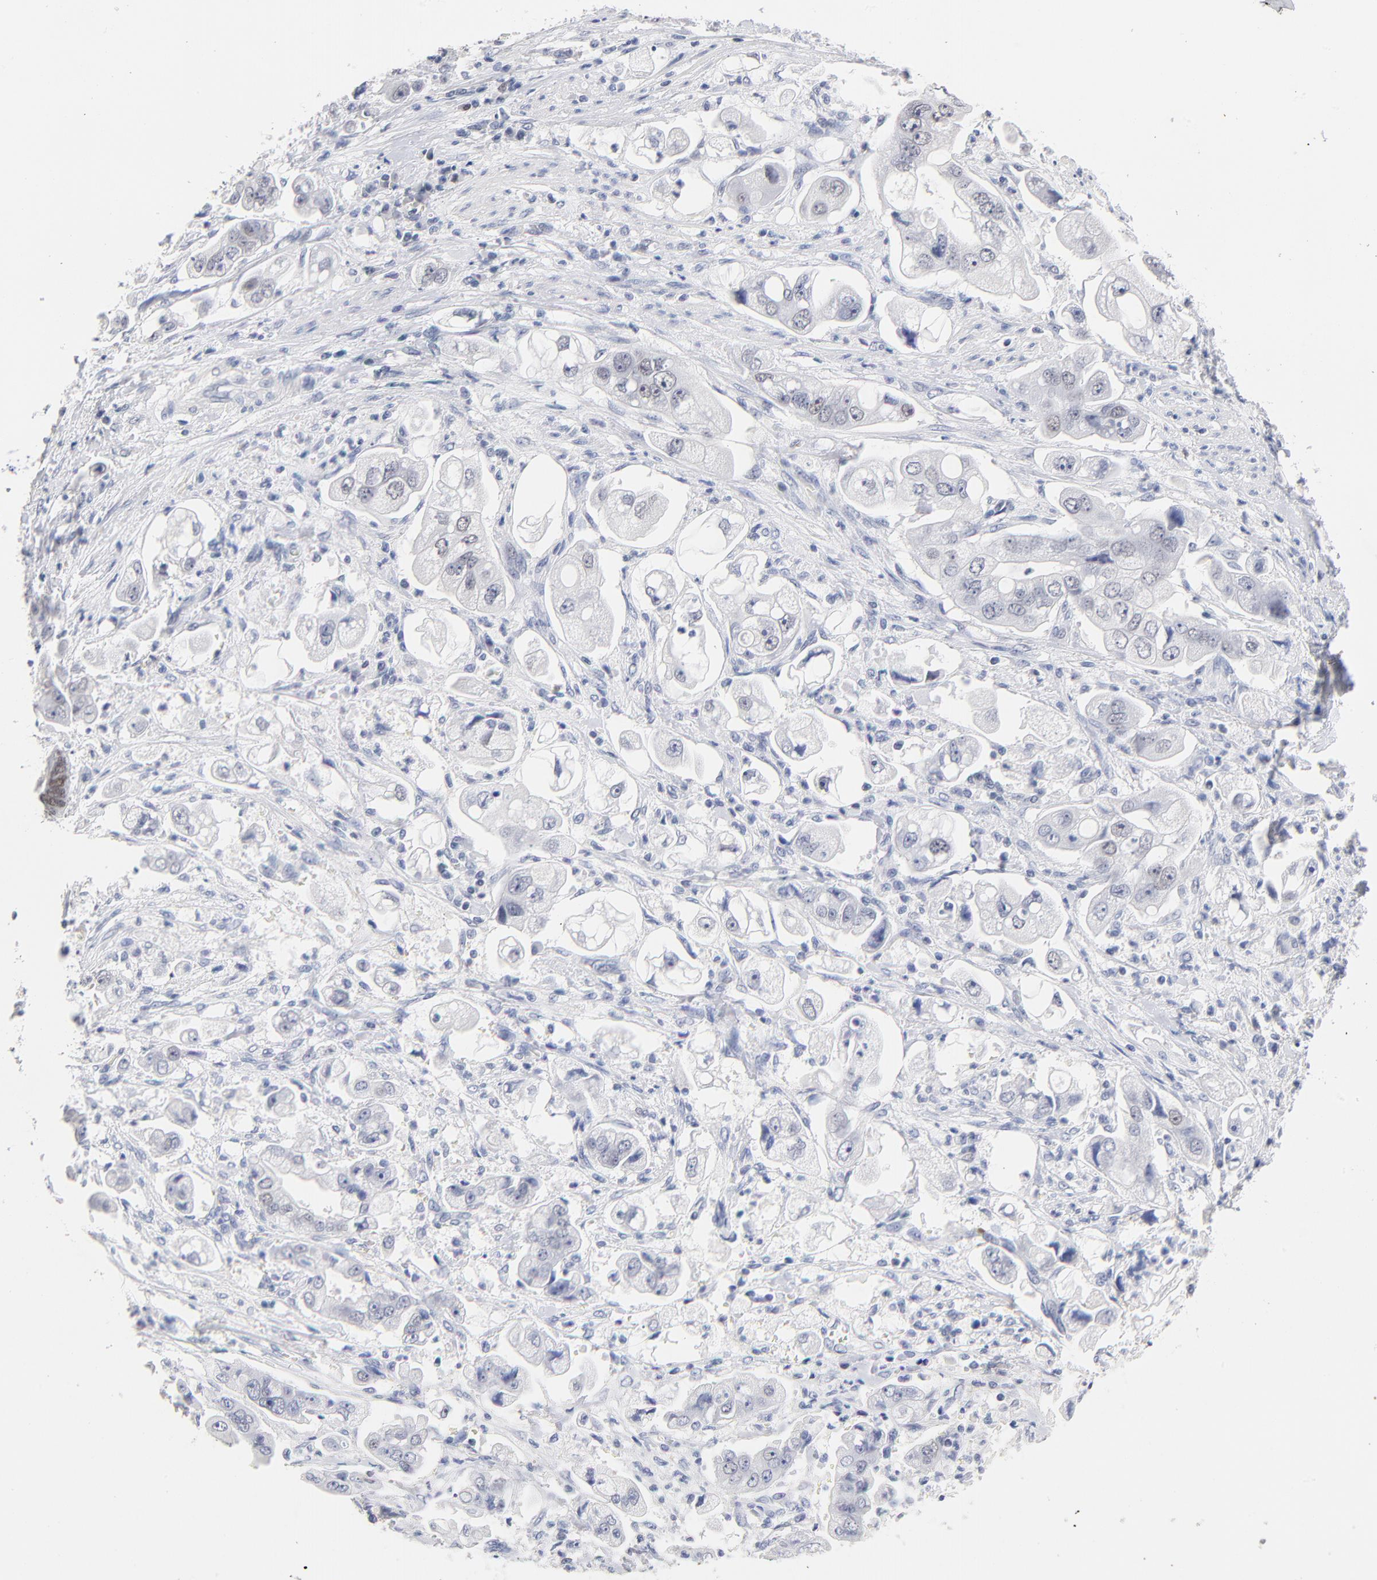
{"staining": {"intensity": "weak", "quantity": "<25%", "location": "nuclear"}, "tissue": "stomach cancer", "cell_type": "Tumor cells", "image_type": "cancer", "snomed": [{"axis": "morphology", "description": "Adenocarcinoma, NOS"}, {"axis": "topography", "description": "Stomach"}], "caption": "The IHC histopathology image has no significant positivity in tumor cells of adenocarcinoma (stomach) tissue.", "gene": "ORC2", "patient": {"sex": "male", "age": 62}}